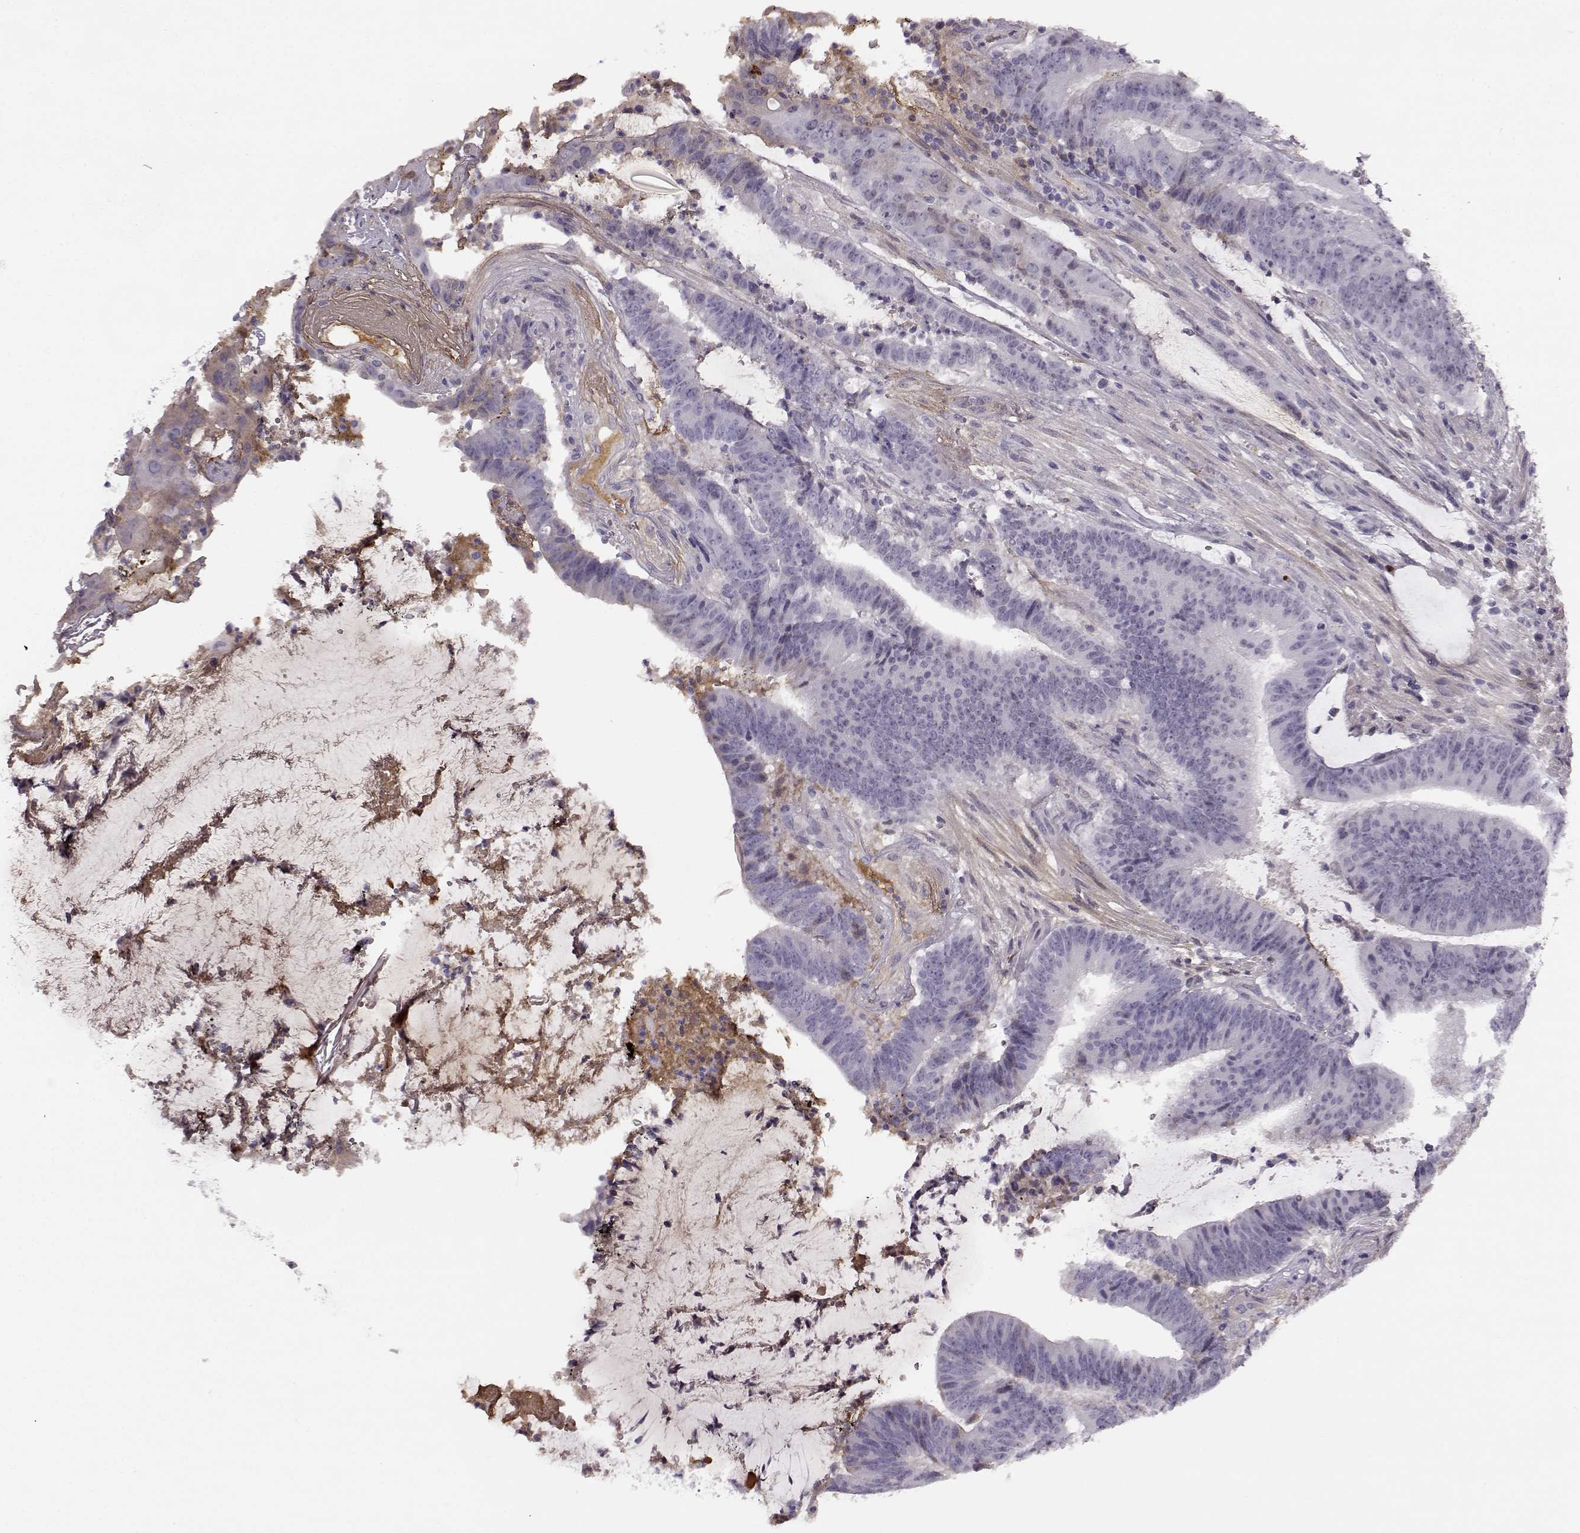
{"staining": {"intensity": "negative", "quantity": "none", "location": "none"}, "tissue": "colorectal cancer", "cell_type": "Tumor cells", "image_type": "cancer", "snomed": [{"axis": "morphology", "description": "Adenocarcinoma, NOS"}, {"axis": "topography", "description": "Colon"}], "caption": "A high-resolution histopathology image shows immunohistochemistry (IHC) staining of colorectal cancer, which exhibits no significant positivity in tumor cells. (DAB immunohistochemistry, high magnification).", "gene": "TRIM69", "patient": {"sex": "female", "age": 43}}